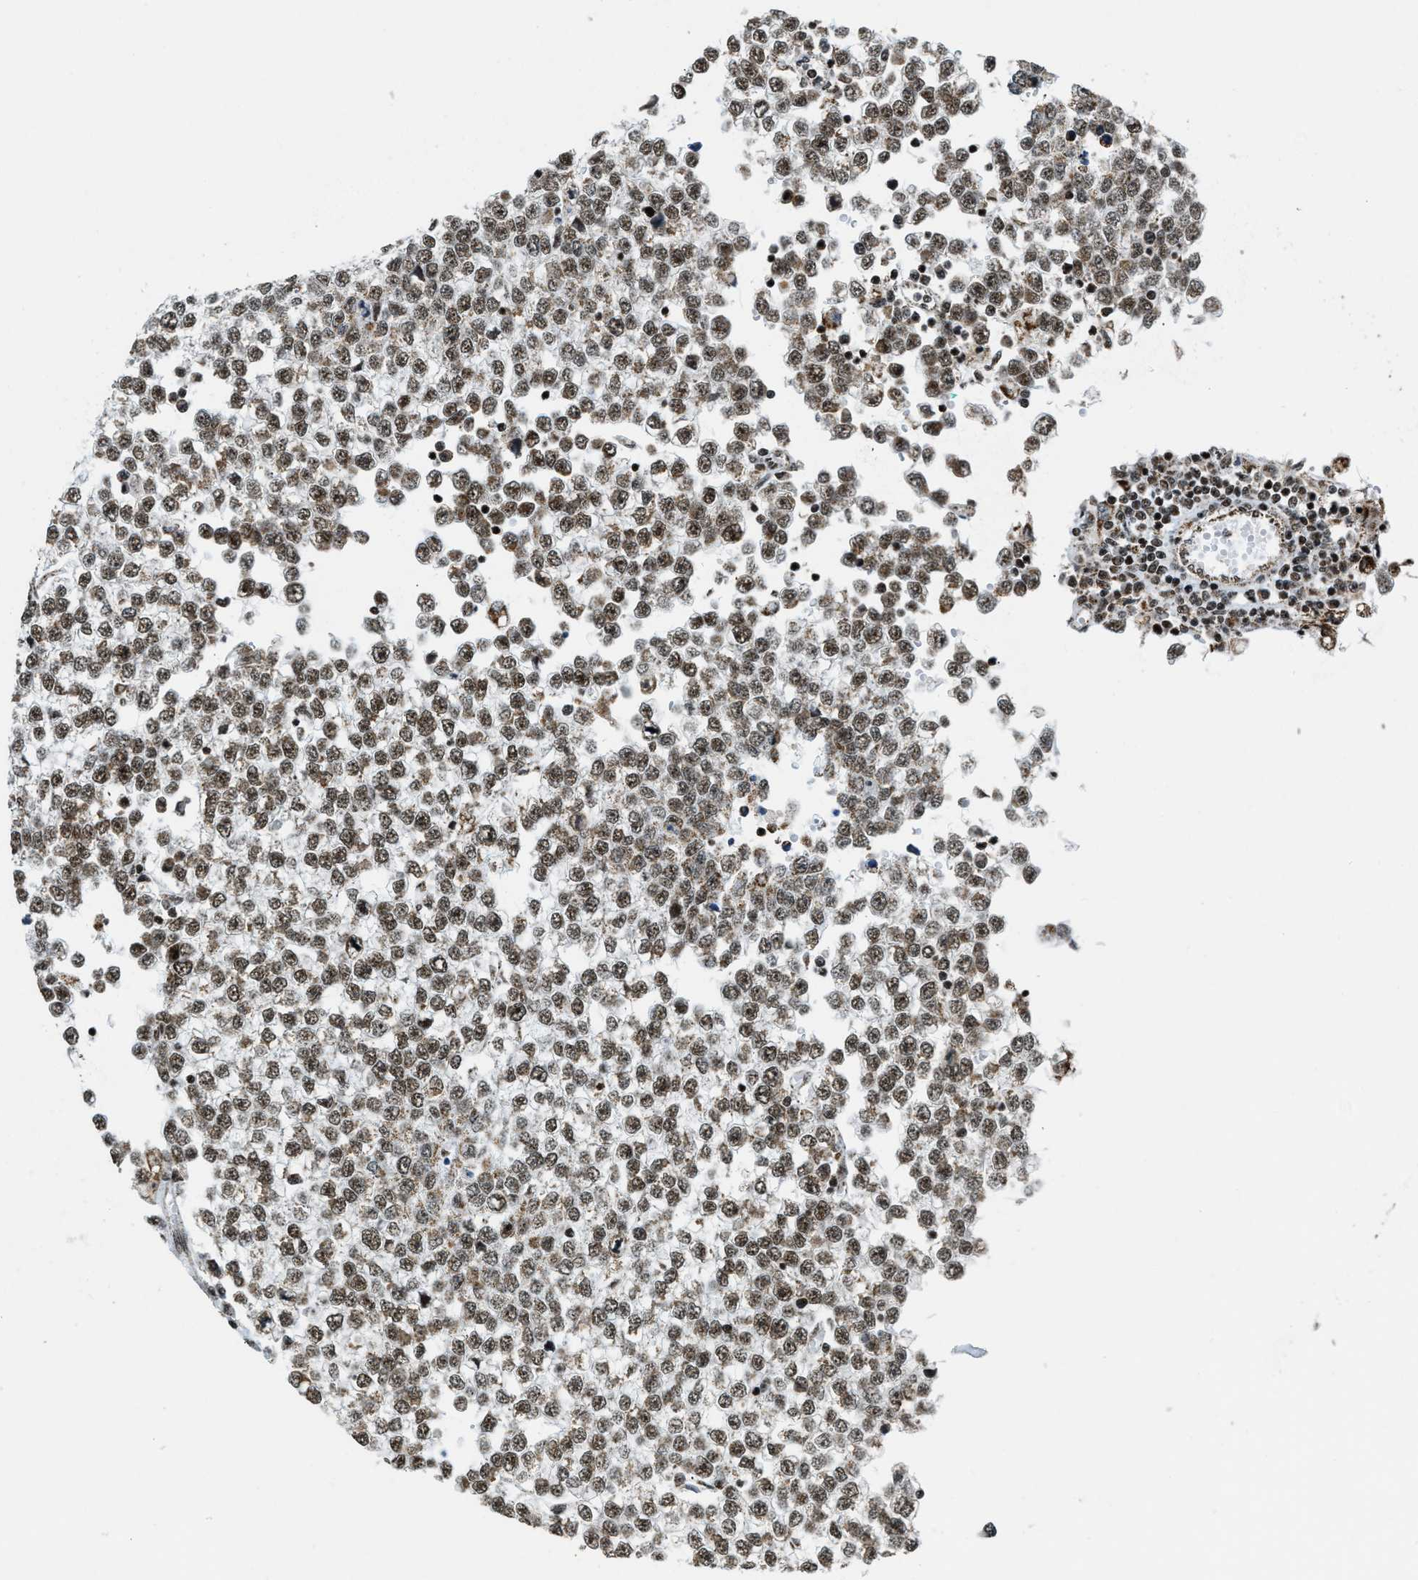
{"staining": {"intensity": "strong", "quantity": "25%-75%", "location": "nuclear"}, "tissue": "testis cancer", "cell_type": "Tumor cells", "image_type": "cancer", "snomed": [{"axis": "morphology", "description": "Seminoma, NOS"}, {"axis": "topography", "description": "Testis"}], "caption": "Protein expression analysis of testis seminoma displays strong nuclear staining in approximately 25%-75% of tumor cells. (DAB (3,3'-diaminobenzidine) IHC with brightfield microscopy, high magnification).", "gene": "GABPB1", "patient": {"sex": "male", "age": 65}}